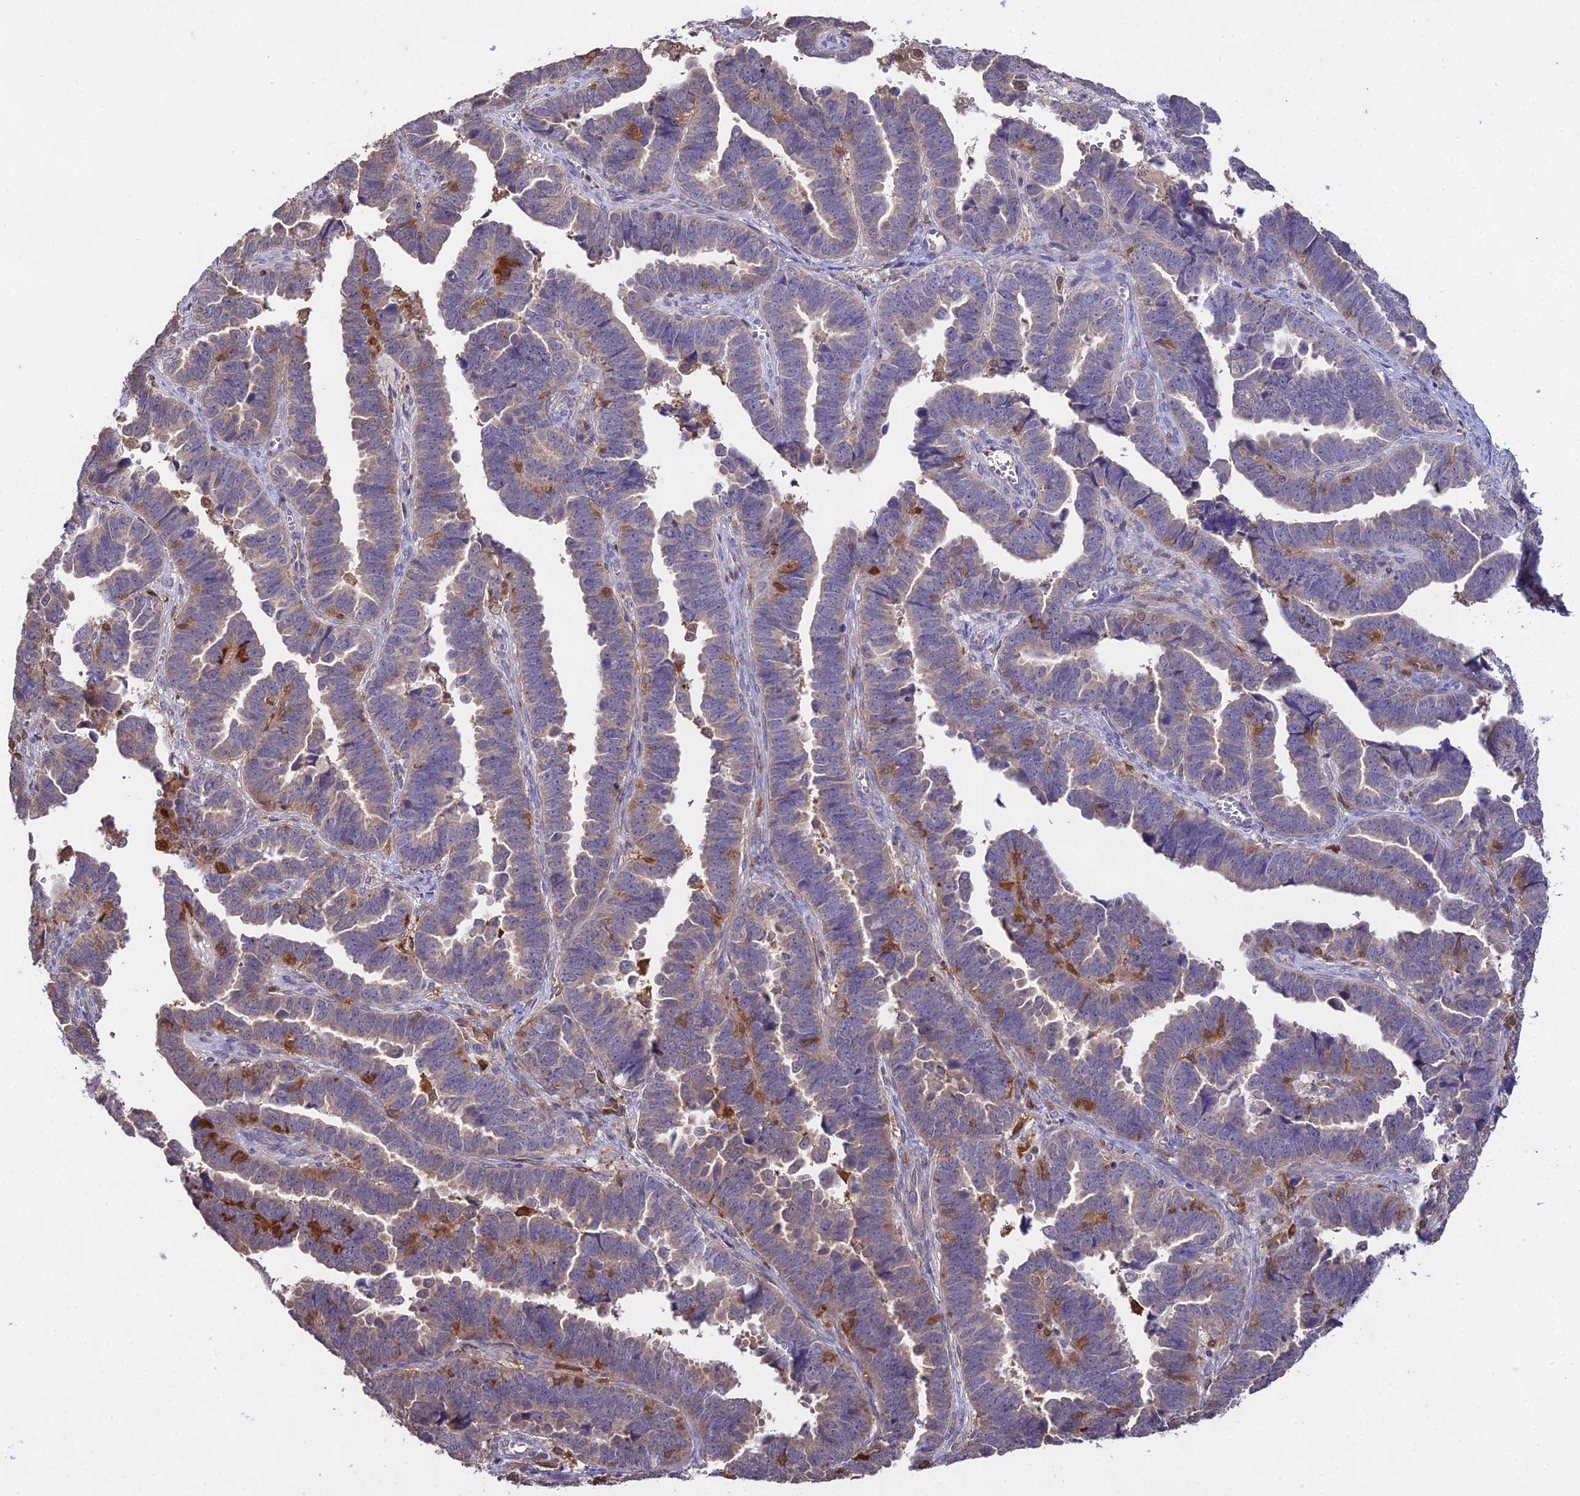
{"staining": {"intensity": "weak", "quantity": "<25%", "location": "cytoplasmic/membranous"}, "tissue": "endometrial cancer", "cell_type": "Tumor cells", "image_type": "cancer", "snomed": [{"axis": "morphology", "description": "Adenocarcinoma, NOS"}, {"axis": "topography", "description": "Endometrium"}], "caption": "Immunohistochemical staining of endometrial adenocarcinoma shows no significant expression in tumor cells.", "gene": "FBP1", "patient": {"sex": "female", "age": 75}}